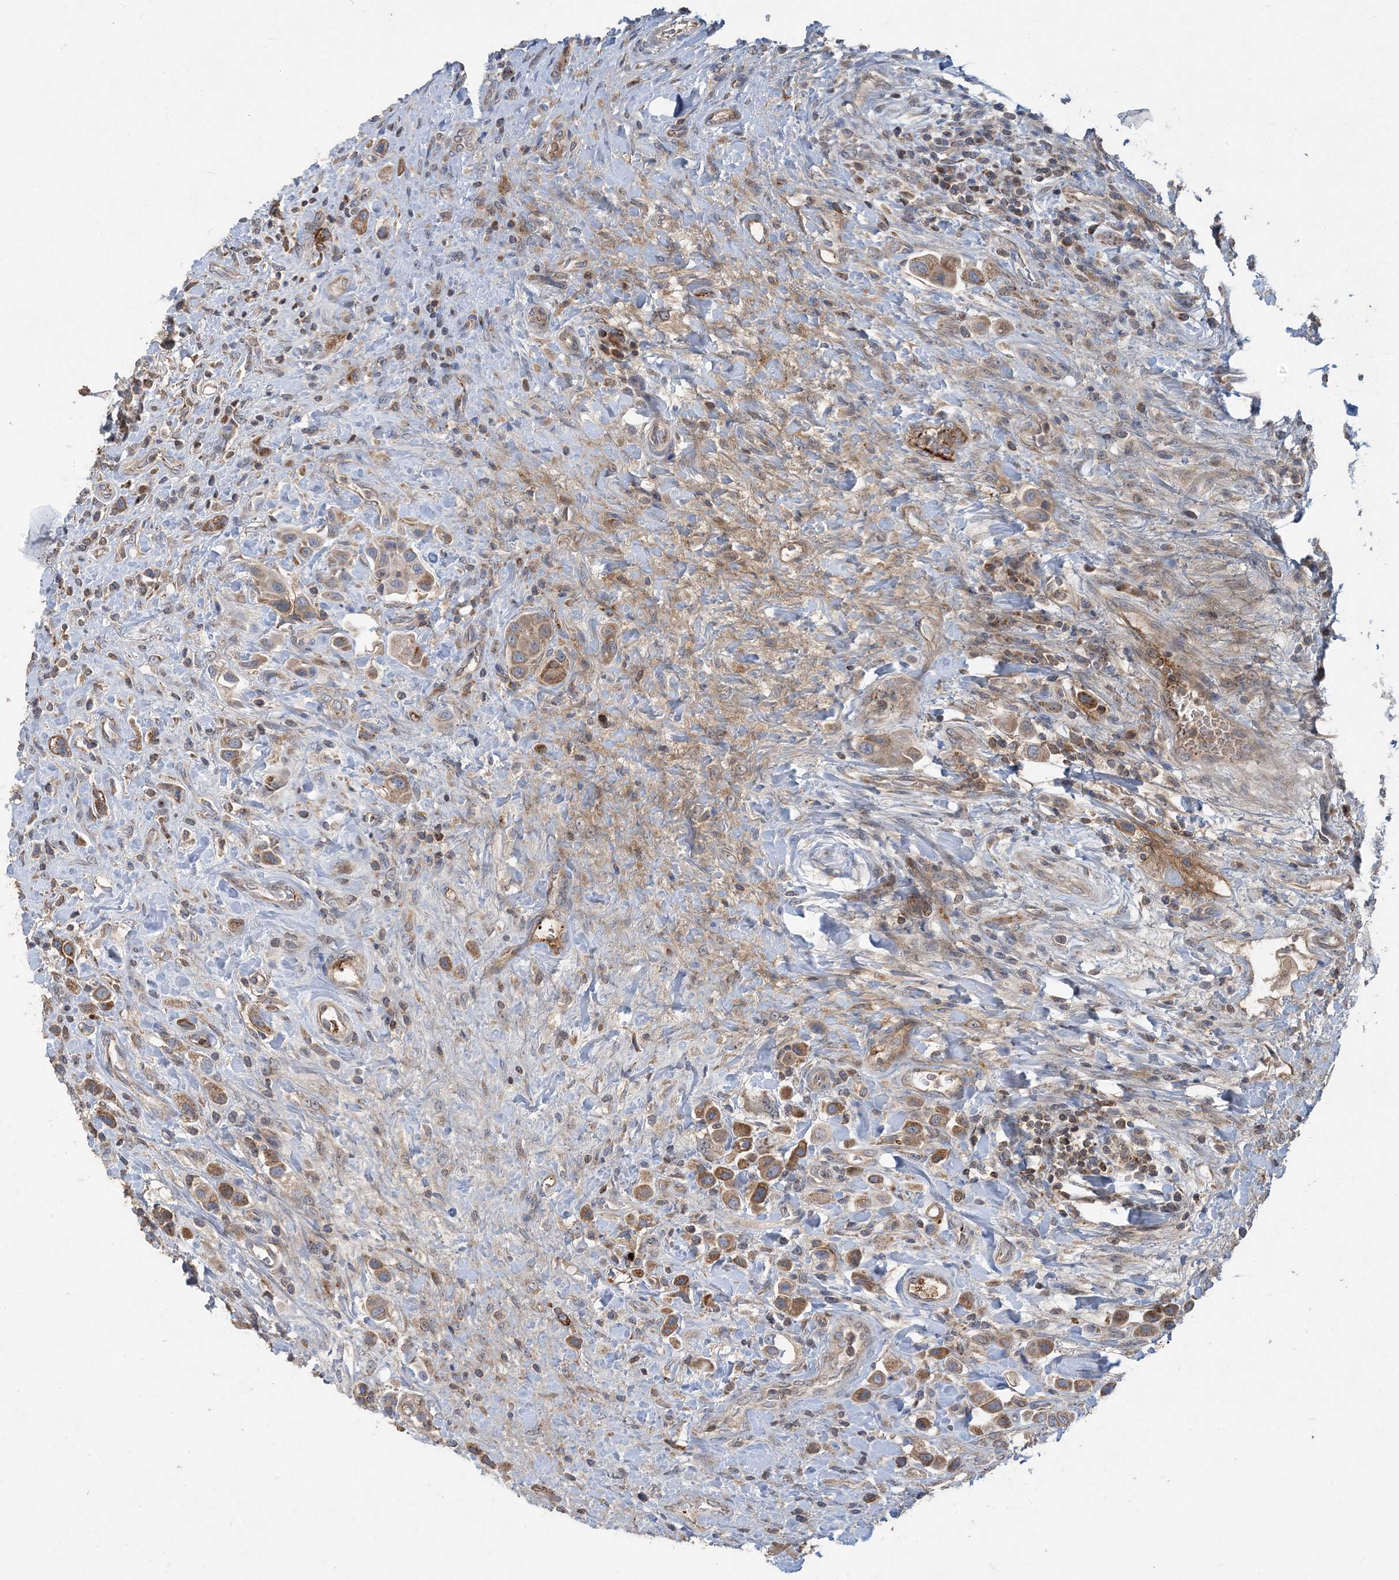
{"staining": {"intensity": "moderate", "quantity": ">75%", "location": "cytoplasmic/membranous"}, "tissue": "urothelial cancer", "cell_type": "Tumor cells", "image_type": "cancer", "snomed": [{"axis": "morphology", "description": "Urothelial carcinoma, High grade"}, {"axis": "topography", "description": "Urinary bladder"}], "caption": "Urothelial cancer stained for a protein displays moderate cytoplasmic/membranous positivity in tumor cells. (Stains: DAB in brown, nuclei in blue, Microscopy: brightfield microscopy at high magnification).", "gene": "ECHDC1", "patient": {"sex": "male", "age": 50}}